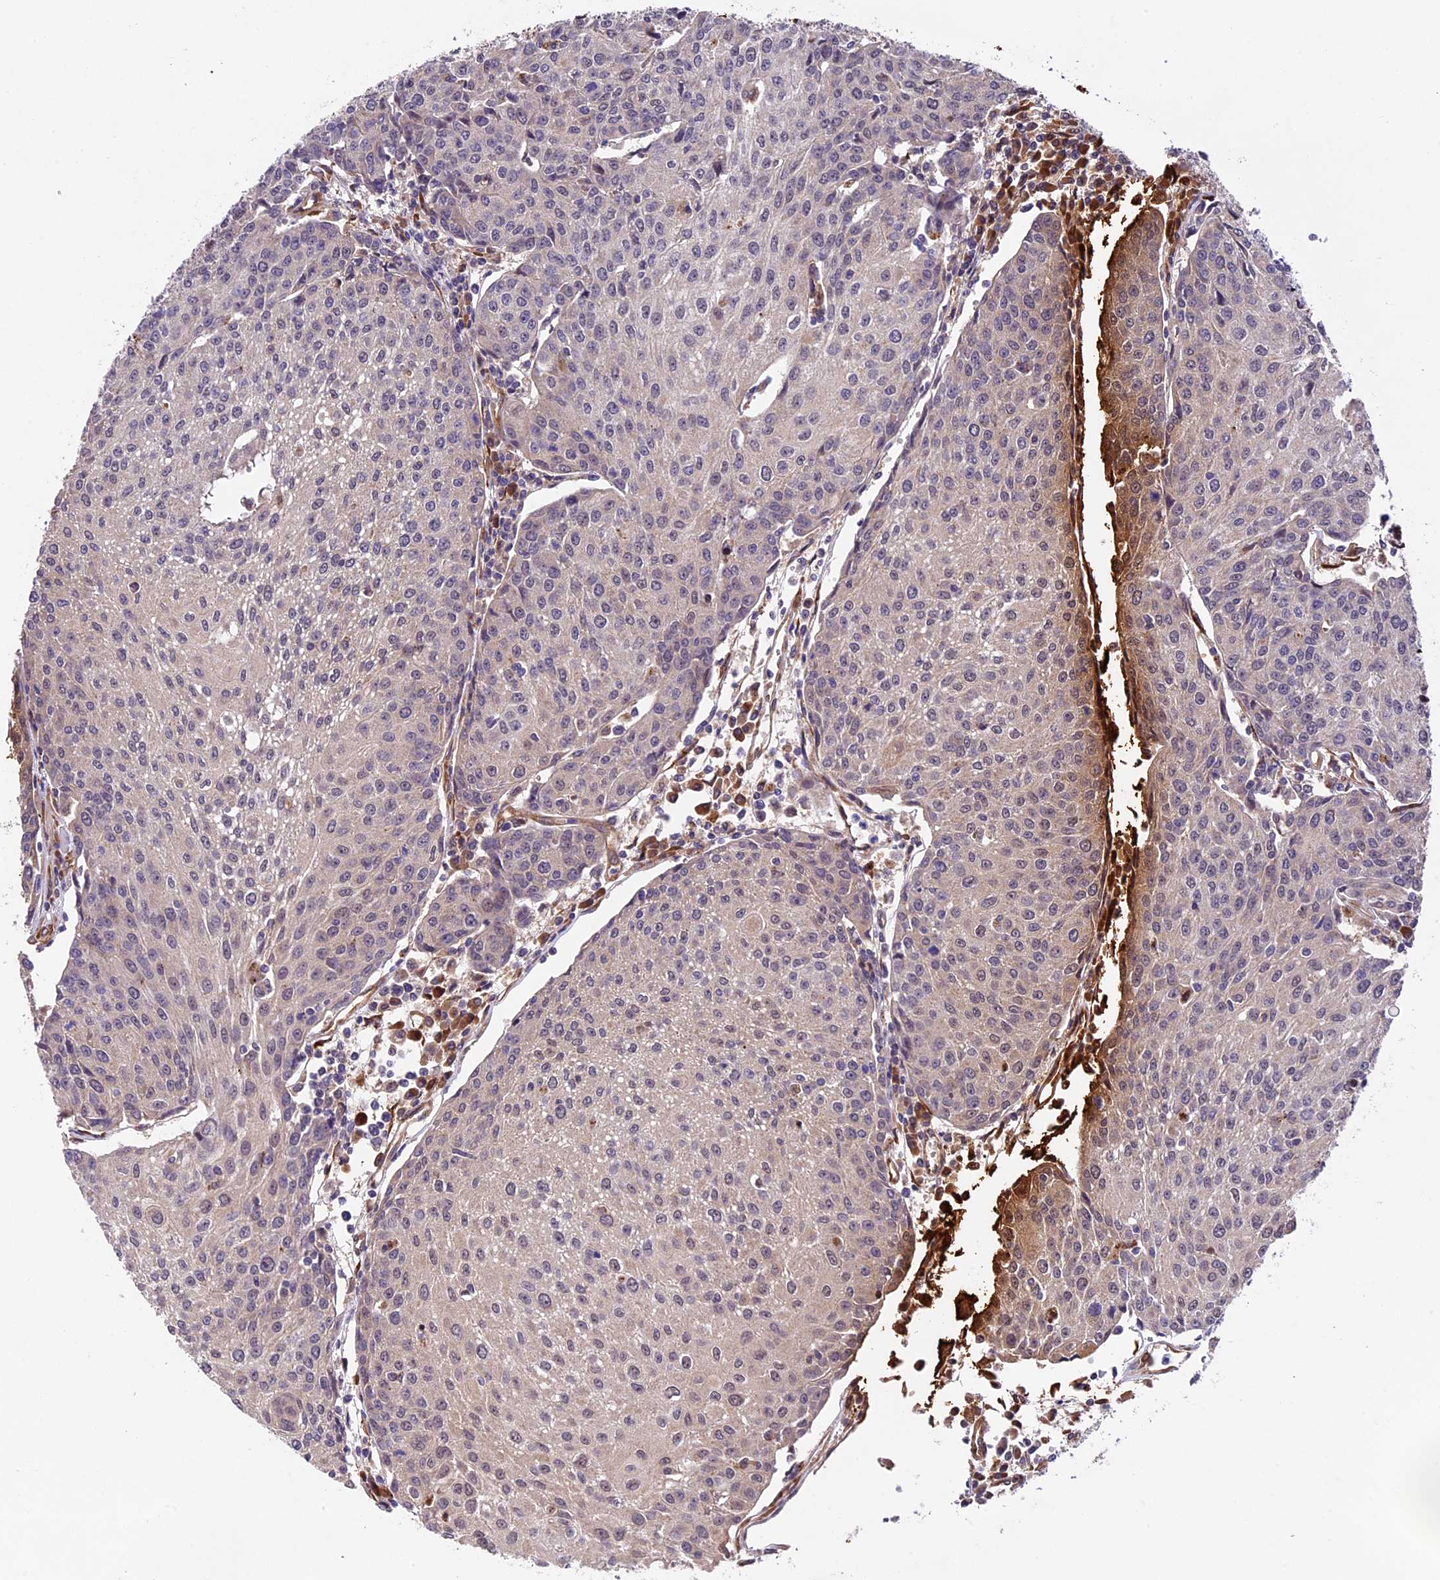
{"staining": {"intensity": "weak", "quantity": "<25%", "location": "cytoplasmic/membranous"}, "tissue": "urothelial cancer", "cell_type": "Tumor cells", "image_type": "cancer", "snomed": [{"axis": "morphology", "description": "Urothelial carcinoma, High grade"}, {"axis": "topography", "description": "Urinary bladder"}], "caption": "This photomicrograph is of urothelial cancer stained with immunohistochemistry (IHC) to label a protein in brown with the nuclei are counter-stained blue. There is no positivity in tumor cells. The staining was performed using DAB to visualize the protein expression in brown, while the nuclei were stained in blue with hematoxylin (Magnification: 20x).", "gene": "LSM7", "patient": {"sex": "female", "age": 85}}